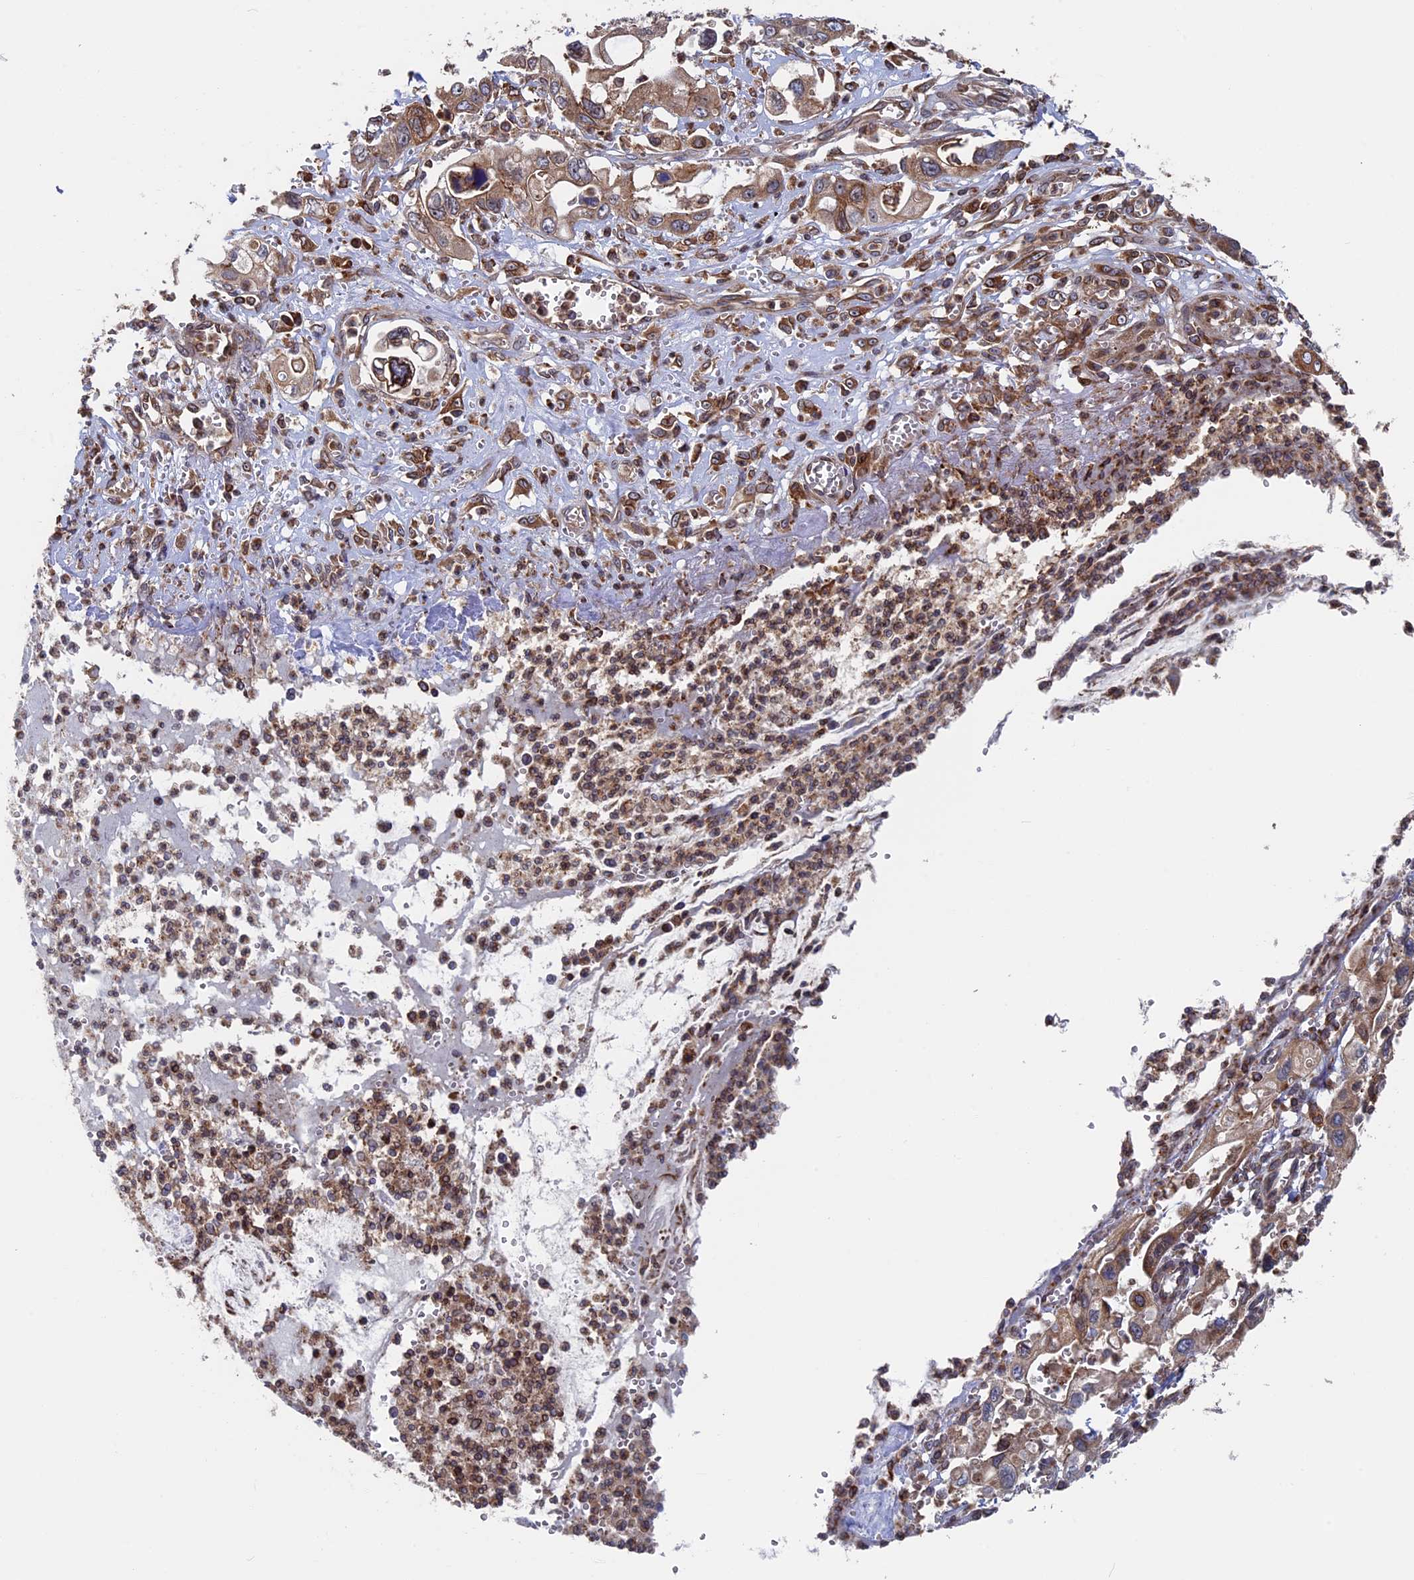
{"staining": {"intensity": "moderate", "quantity": ">75%", "location": "cytoplasmic/membranous"}, "tissue": "pancreatic cancer", "cell_type": "Tumor cells", "image_type": "cancer", "snomed": [{"axis": "morphology", "description": "Adenocarcinoma, NOS"}, {"axis": "topography", "description": "Pancreas"}], "caption": "Protein expression analysis of pancreatic adenocarcinoma shows moderate cytoplasmic/membranous positivity in about >75% of tumor cells.", "gene": "RPUSD1", "patient": {"sex": "male", "age": 68}}